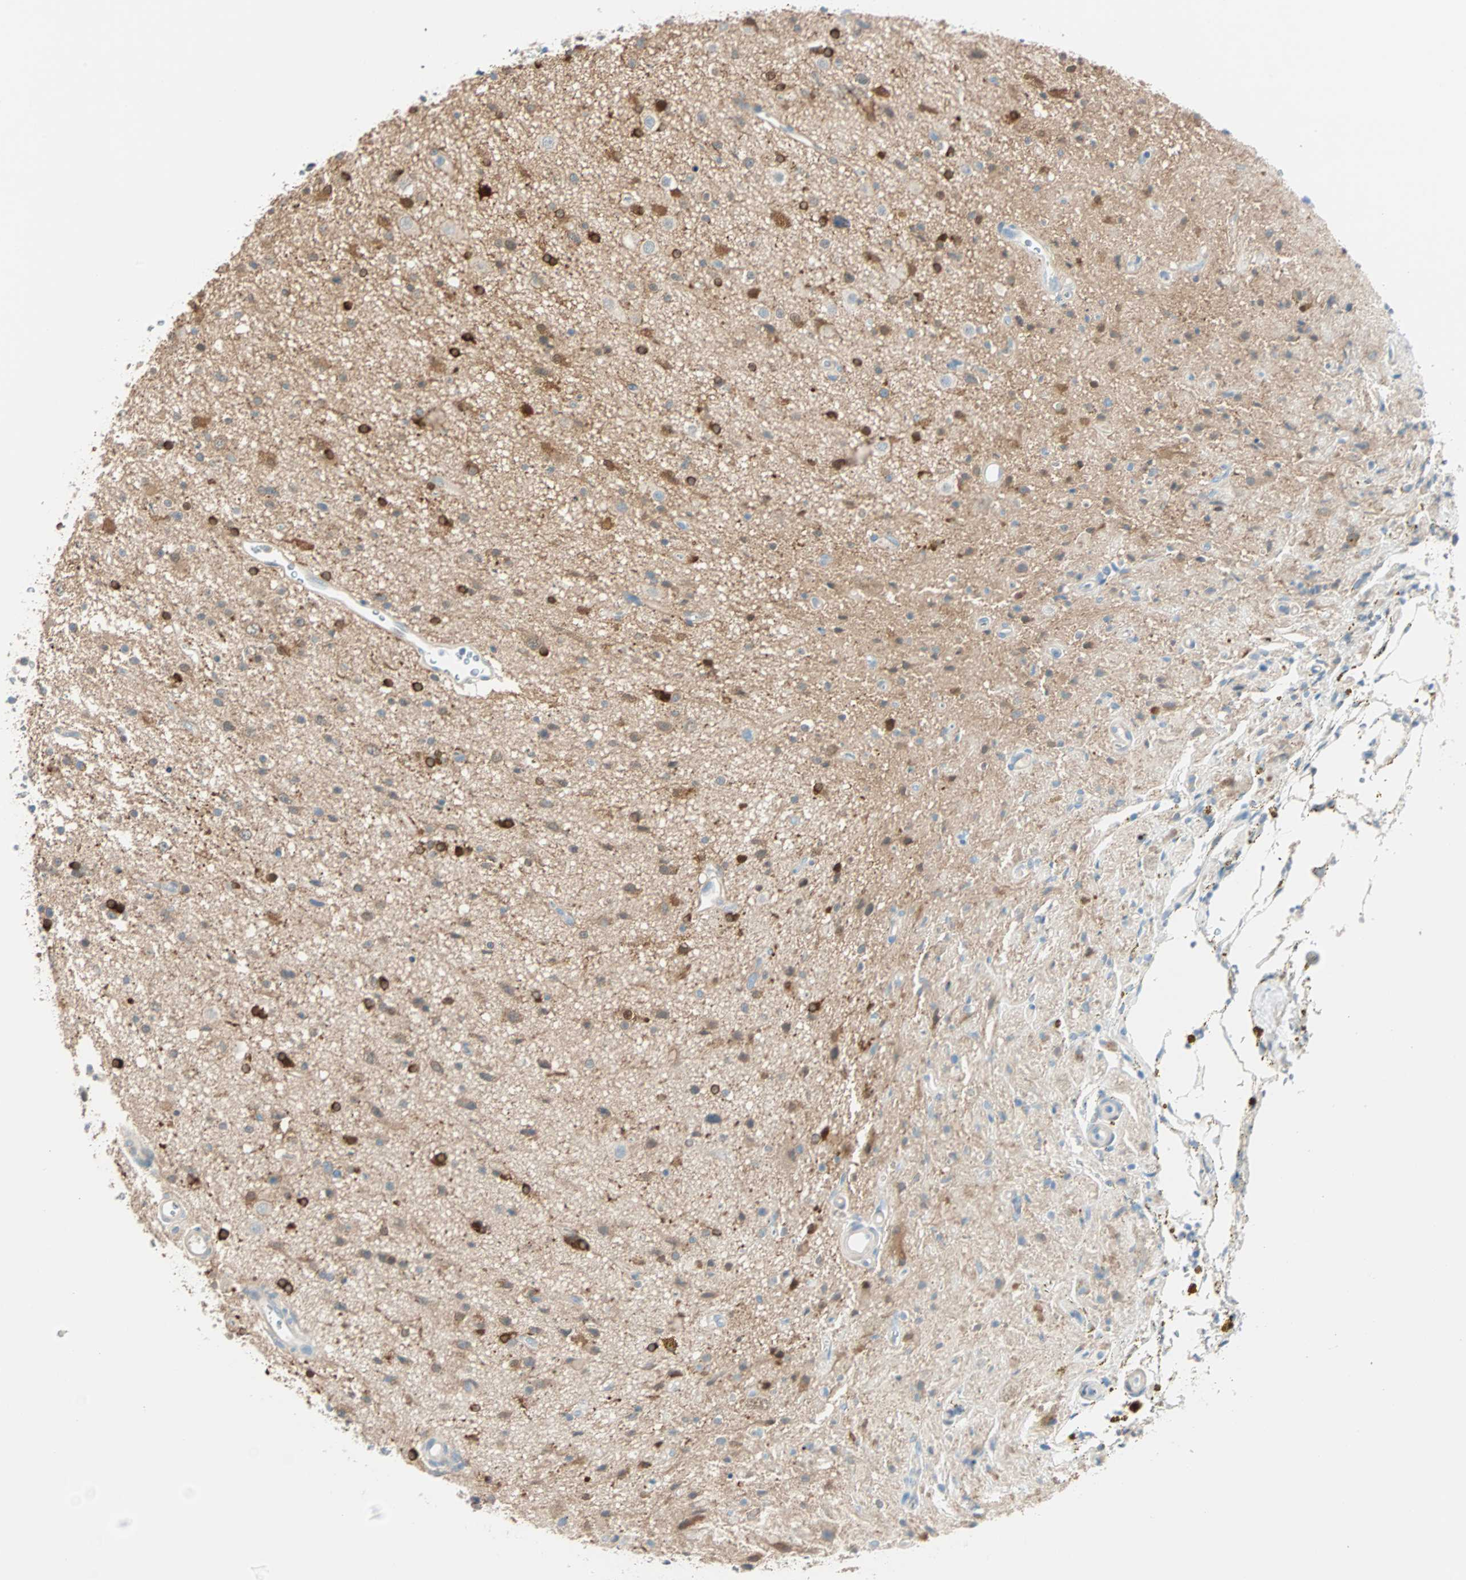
{"staining": {"intensity": "moderate", "quantity": ">75%", "location": "cytoplasmic/membranous"}, "tissue": "glioma", "cell_type": "Tumor cells", "image_type": "cancer", "snomed": [{"axis": "morphology", "description": "Glioma, malignant, High grade"}, {"axis": "topography", "description": "Brain"}], "caption": "Immunohistochemistry of glioma exhibits medium levels of moderate cytoplasmic/membranous positivity in about >75% of tumor cells. The staining is performed using DAB (3,3'-diaminobenzidine) brown chromogen to label protein expression. The nuclei are counter-stained blue using hematoxylin.", "gene": "ATF6", "patient": {"sex": "male", "age": 33}}